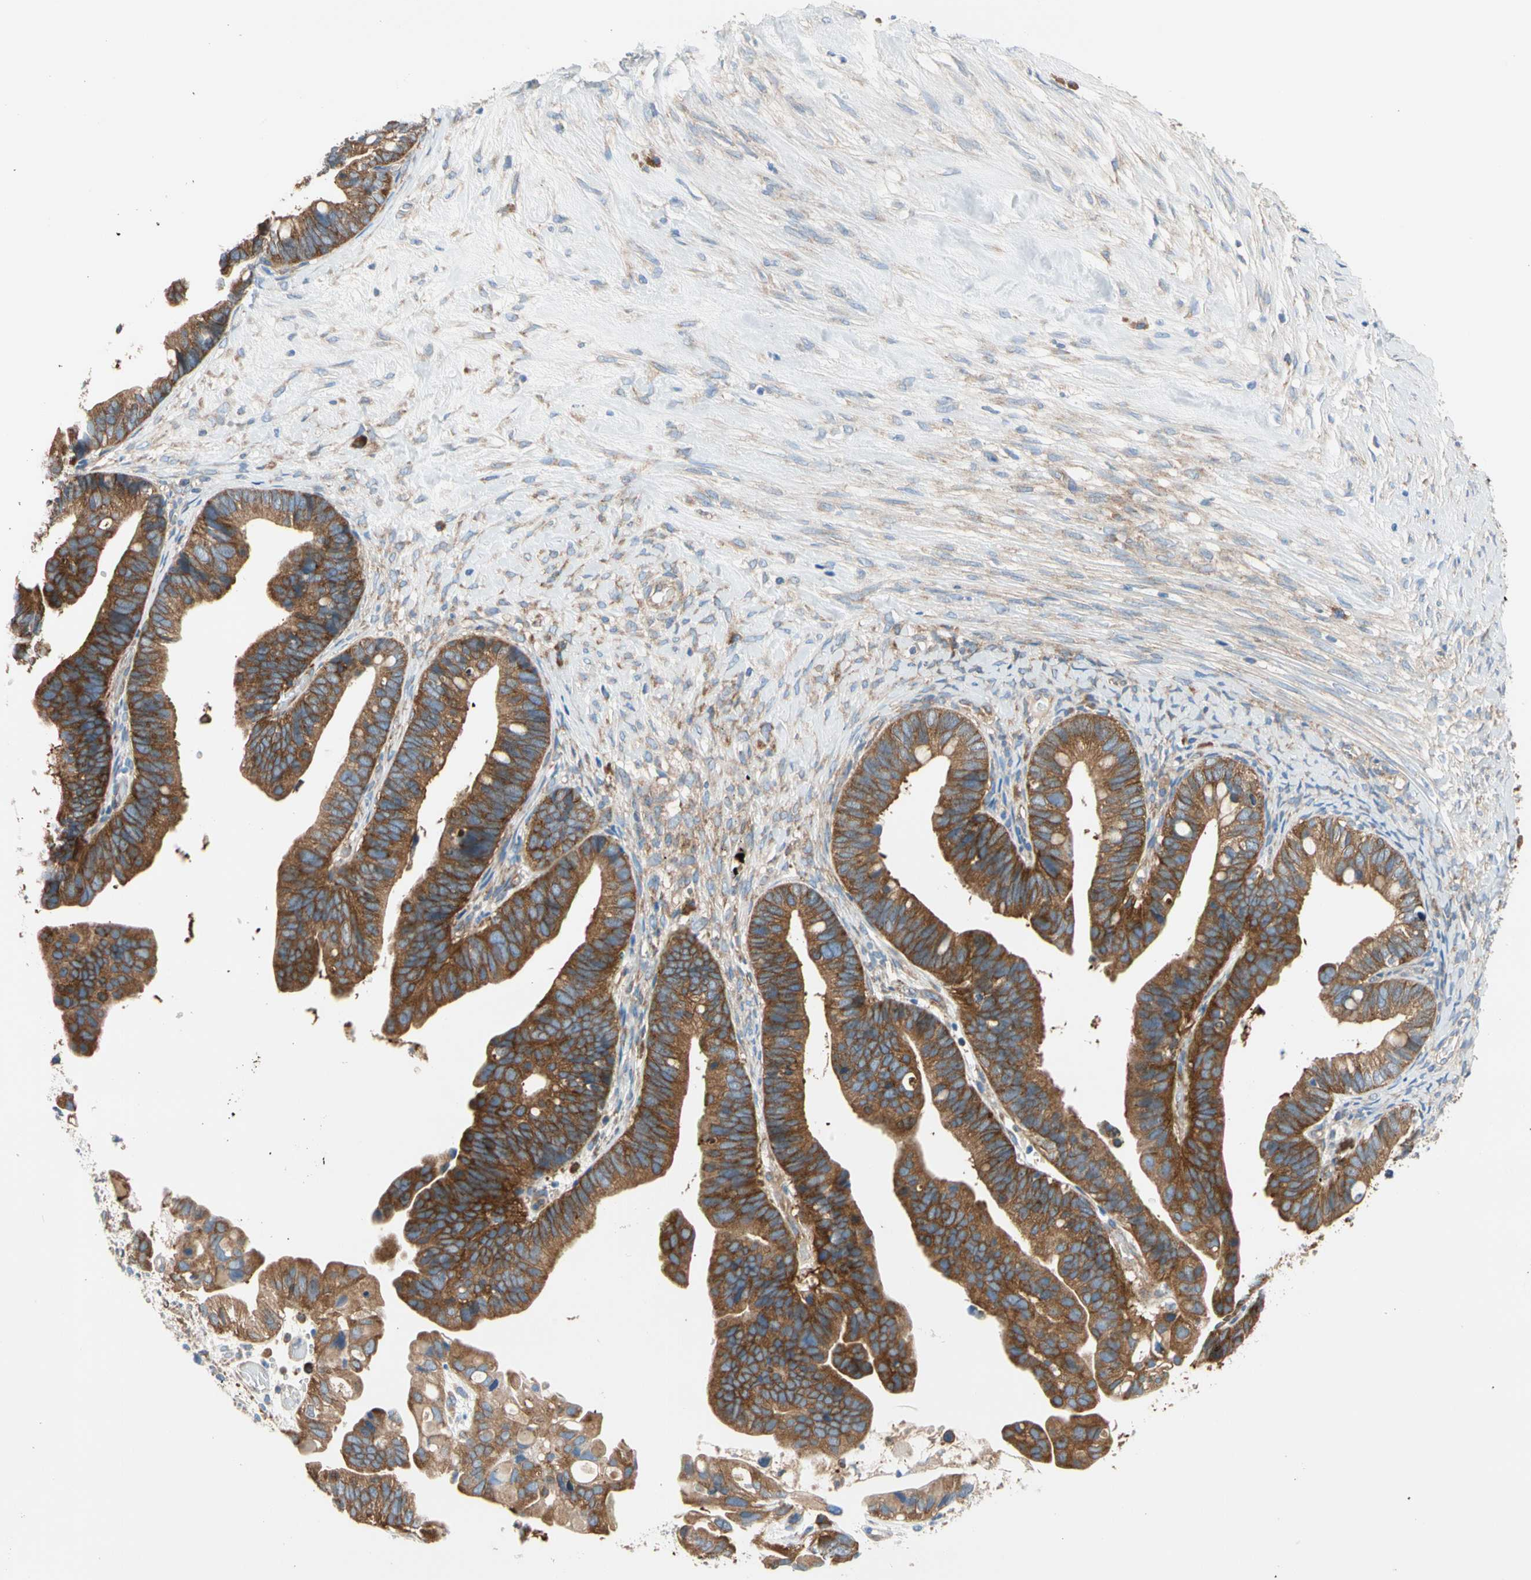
{"staining": {"intensity": "strong", "quantity": ">75%", "location": "cytoplasmic/membranous"}, "tissue": "ovarian cancer", "cell_type": "Tumor cells", "image_type": "cancer", "snomed": [{"axis": "morphology", "description": "Cystadenocarcinoma, serous, NOS"}, {"axis": "topography", "description": "Ovary"}], "caption": "Ovarian serous cystadenocarcinoma tissue reveals strong cytoplasmic/membranous expression in about >75% of tumor cells", "gene": "GPHN", "patient": {"sex": "female", "age": 56}}